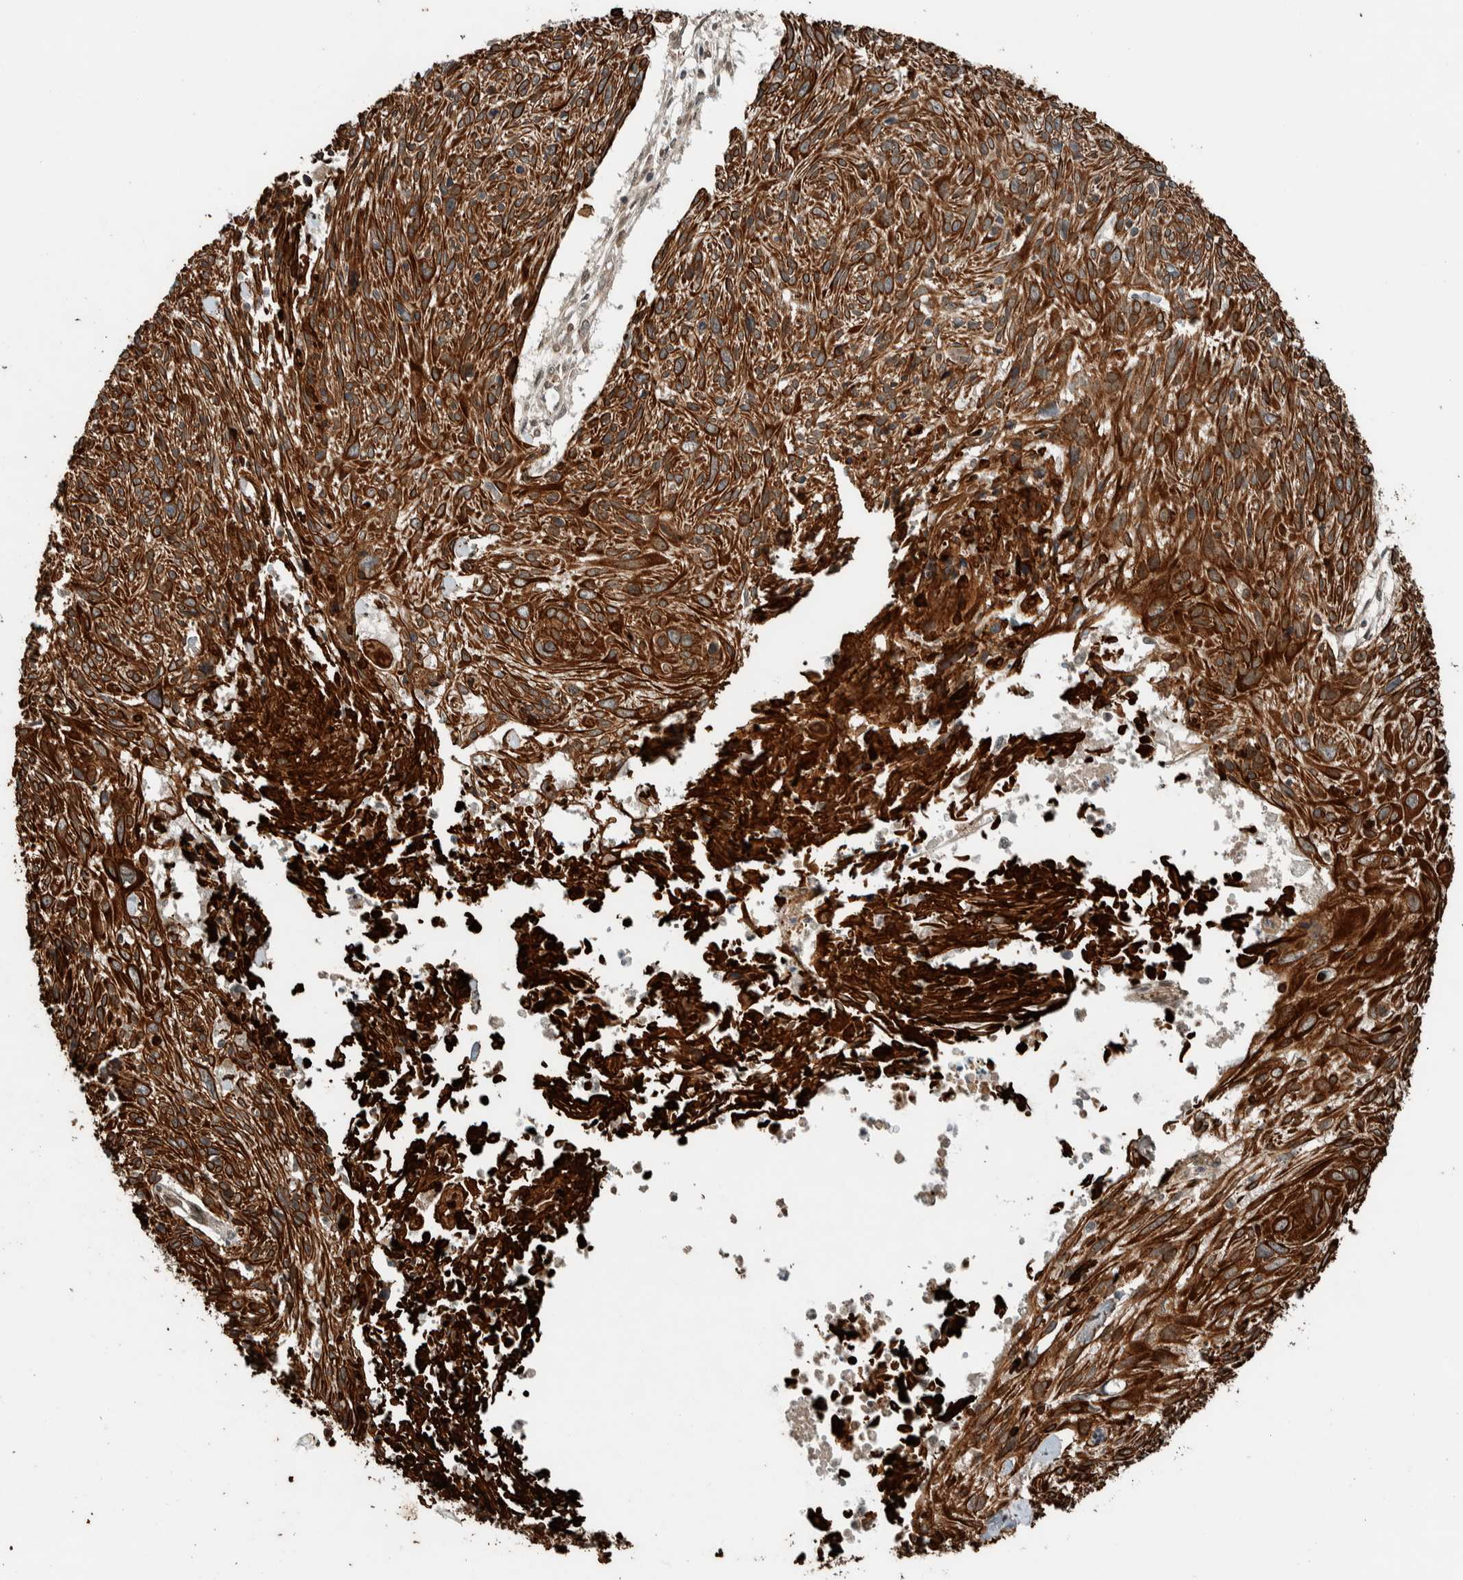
{"staining": {"intensity": "strong", "quantity": ">75%", "location": "cytoplasmic/membranous"}, "tissue": "cervical cancer", "cell_type": "Tumor cells", "image_type": "cancer", "snomed": [{"axis": "morphology", "description": "Squamous cell carcinoma, NOS"}, {"axis": "topography", "description": "Cervix"}], "caption": "Strong cytoplasmic/membranous protein expression is identified in approximately >75% of tumor cells in cervical cancer (squamous cell carcinoma).", "gene": "STXBP4", "patient": {"sex": "female", "age": 51}}